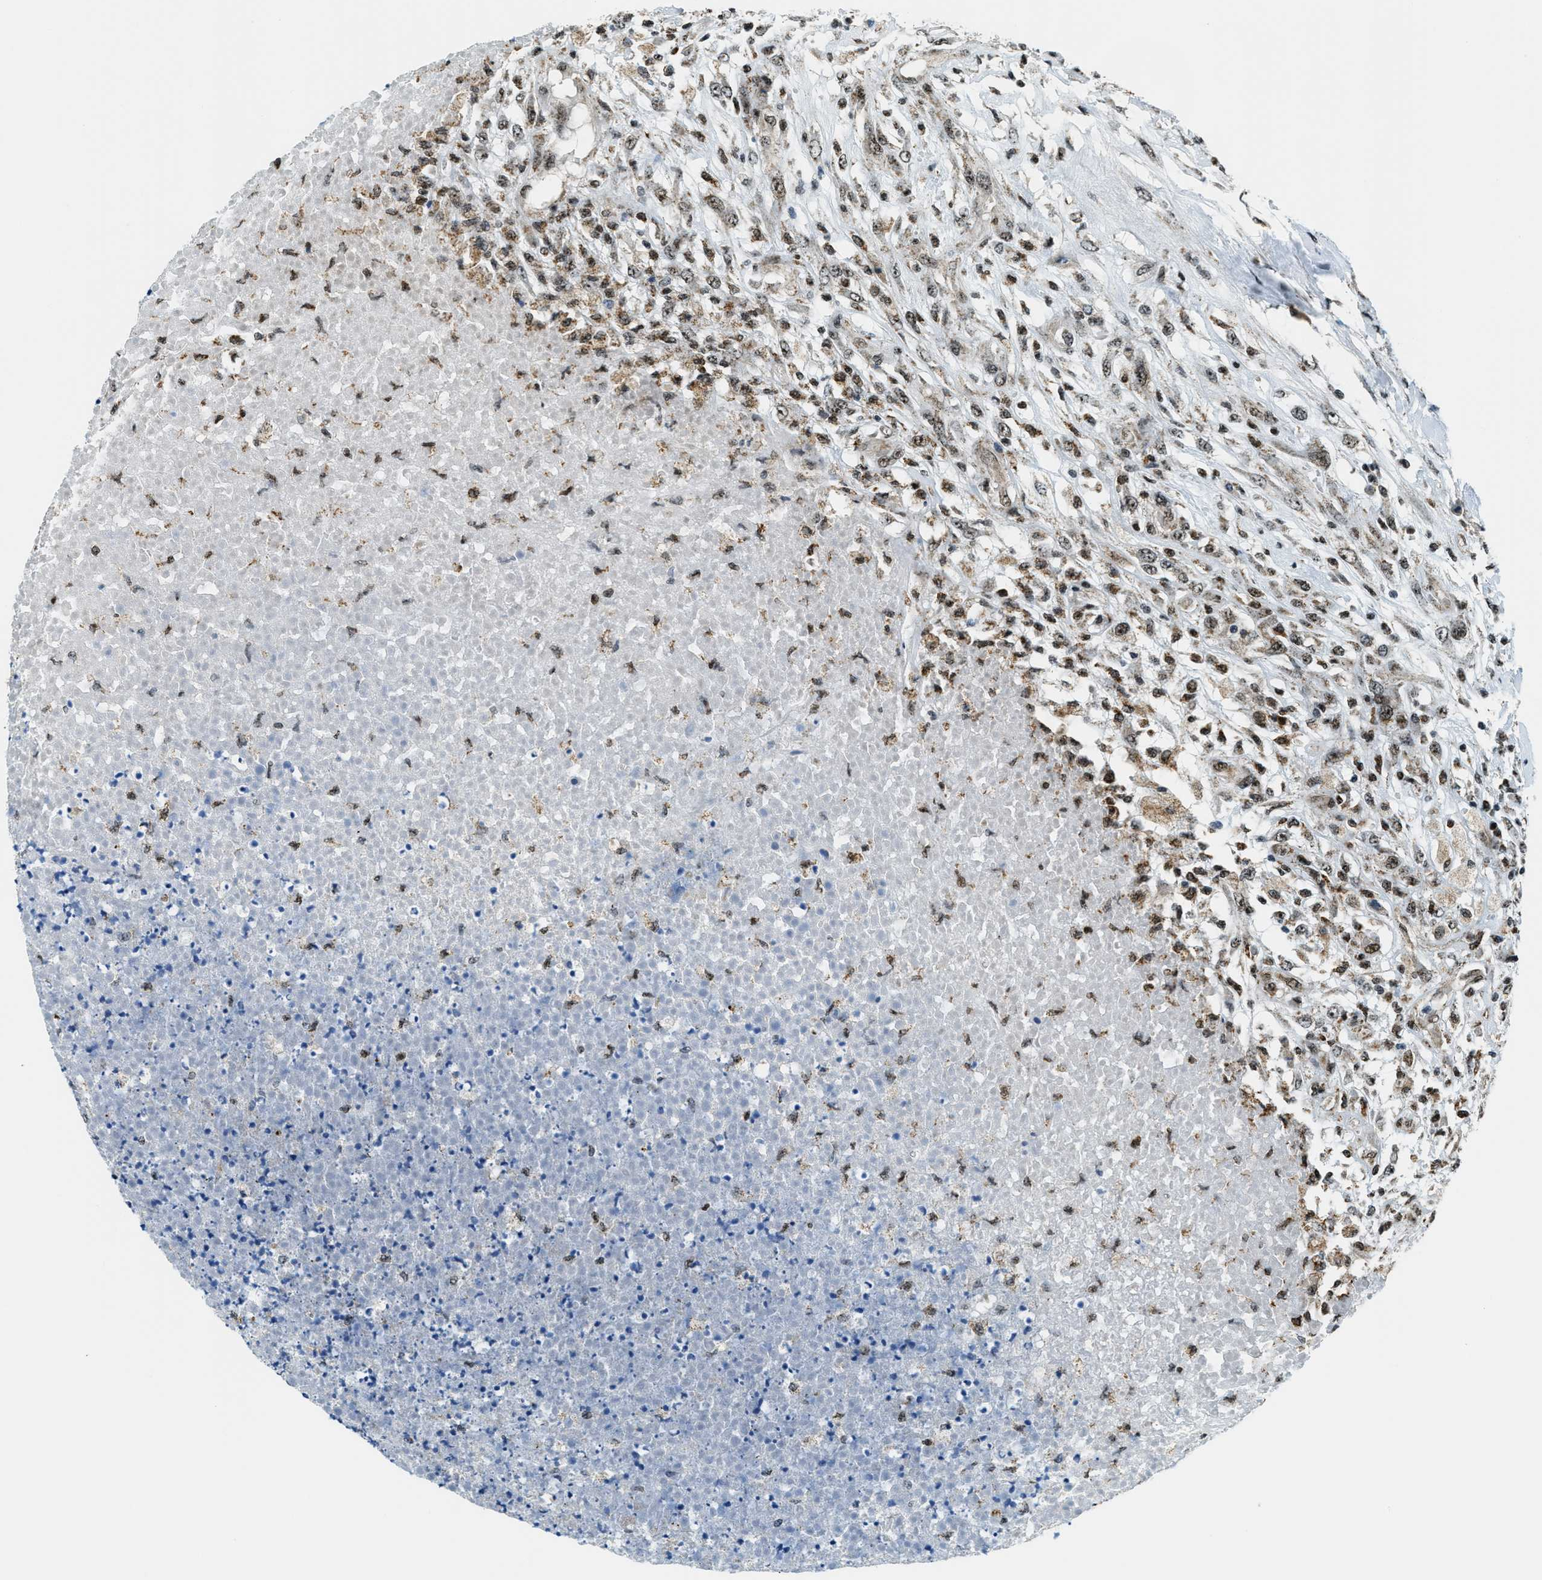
{"staining": {"intensity": "moderate", "quantity": ">75%", "location": "nuclear"}, "tissue": "testis cancer", "cell_type": "Tumor cells", "image_type": "cancer", "snomed": [{"axis": "morphology", "description": "Seminoma, NOS"}, {"axis": "topography", "description": "Testis"}], "caption": "Immunohistochemistry (IHC) photomicrograph of testis cancer (seminoma) stained for a protein (brown), which displays medium levels of moderate nuclear expression in about >75% of tumor cells.", "gene": "SP100", "patient": {"sex": "male", "age": 59}}